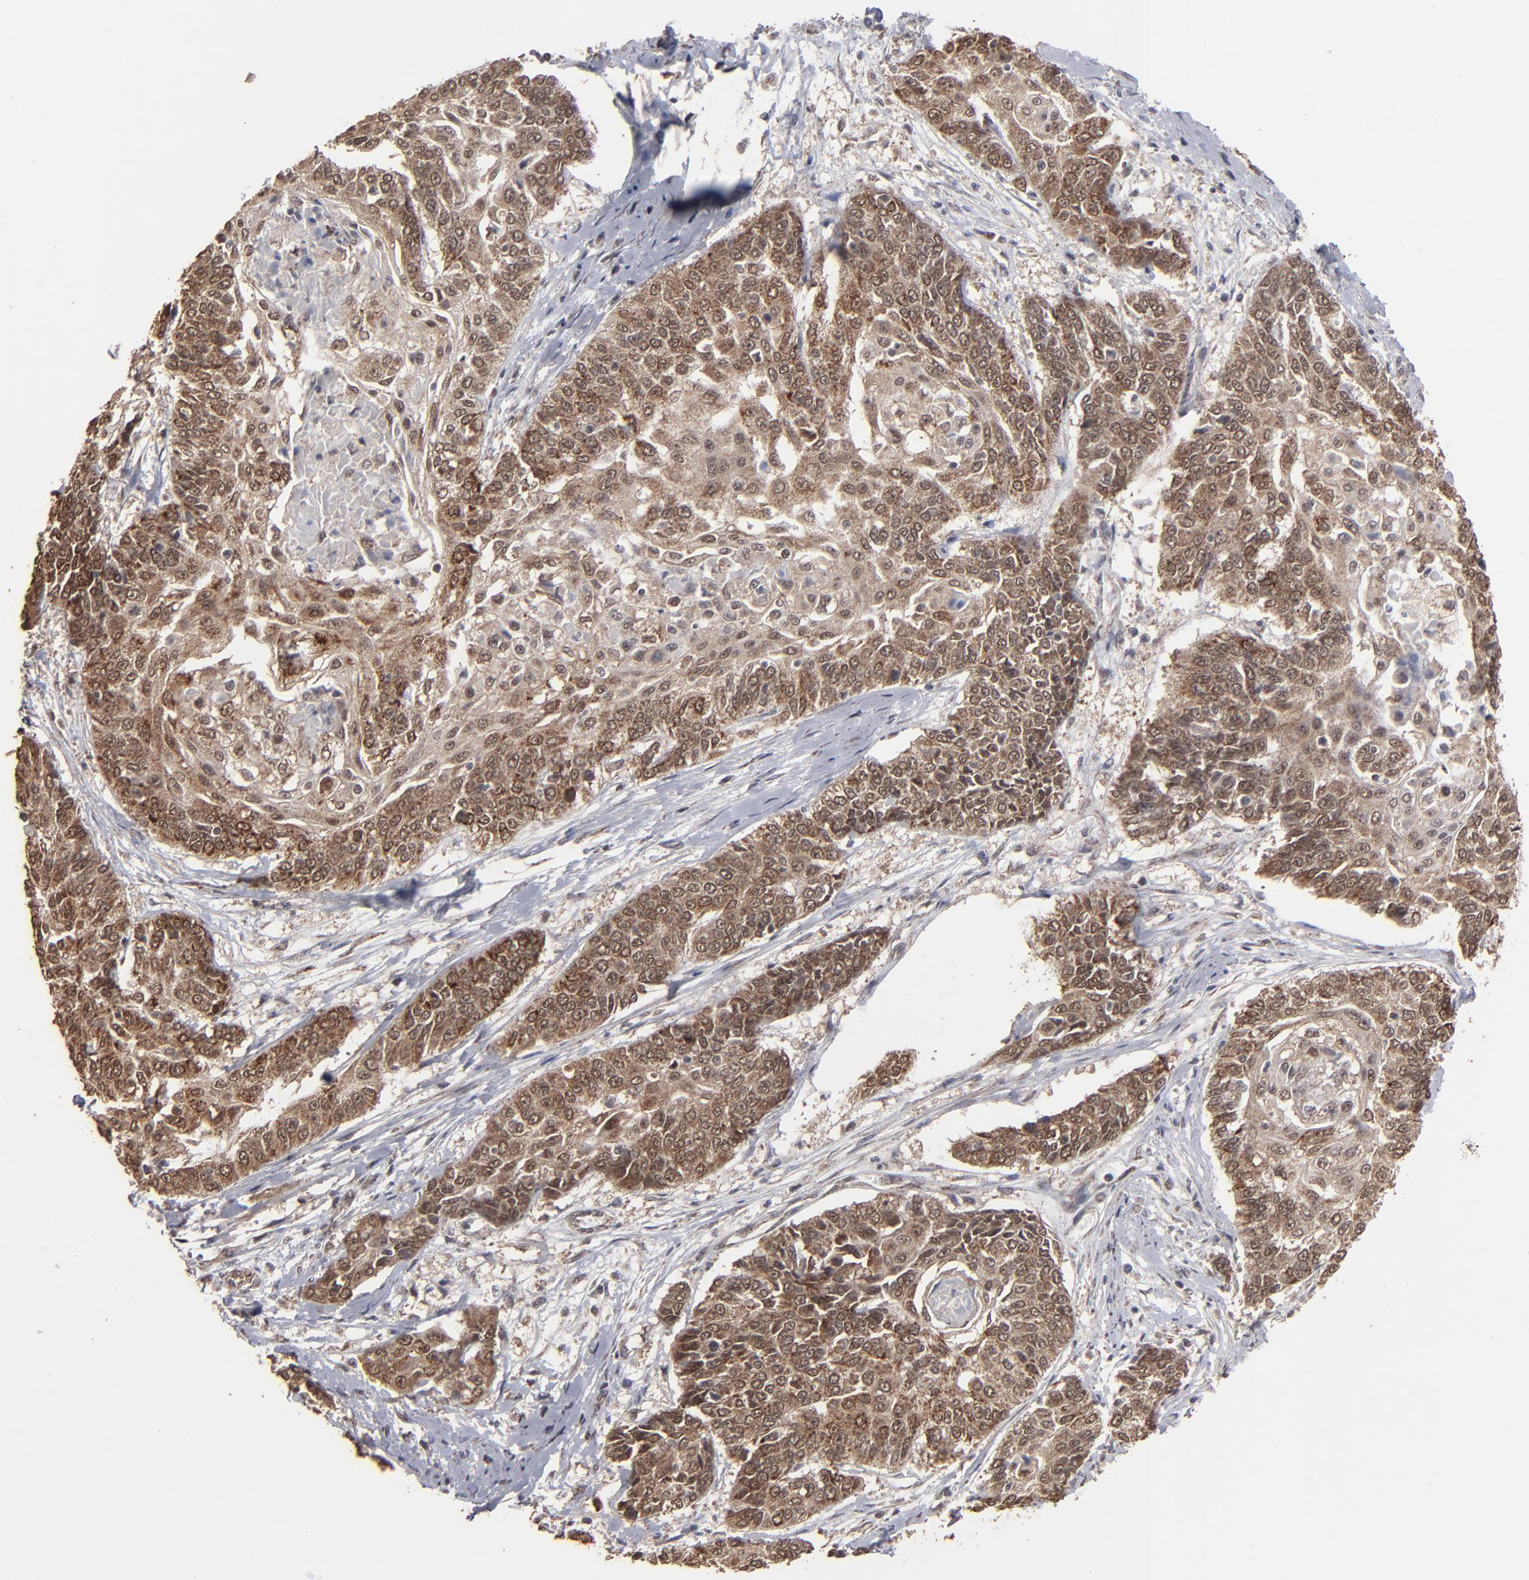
{"staining": {"intensity": "moderate", "quantity": ">75%", "location": "cytoplasmic/membranous"}, "tissue": "cervical cancer", "cell_type": "Tumor cells", "image_type": "cancer", "snomed": [{"axis": "morphology", "description": "Squamous cell carcinoma, NOS"}, {"axis": "topography", "description": "Cervix"}], "caption": "A micrograph showing moderate cytoplasmic/membranous positivity in about >75% of tumor cells in cervical cancer (squamous cell carcinoma), as visualized by brown immunohistochemical staining.", "gene": "BNIP3", "patient": {"sex": "female", "age": 64}}